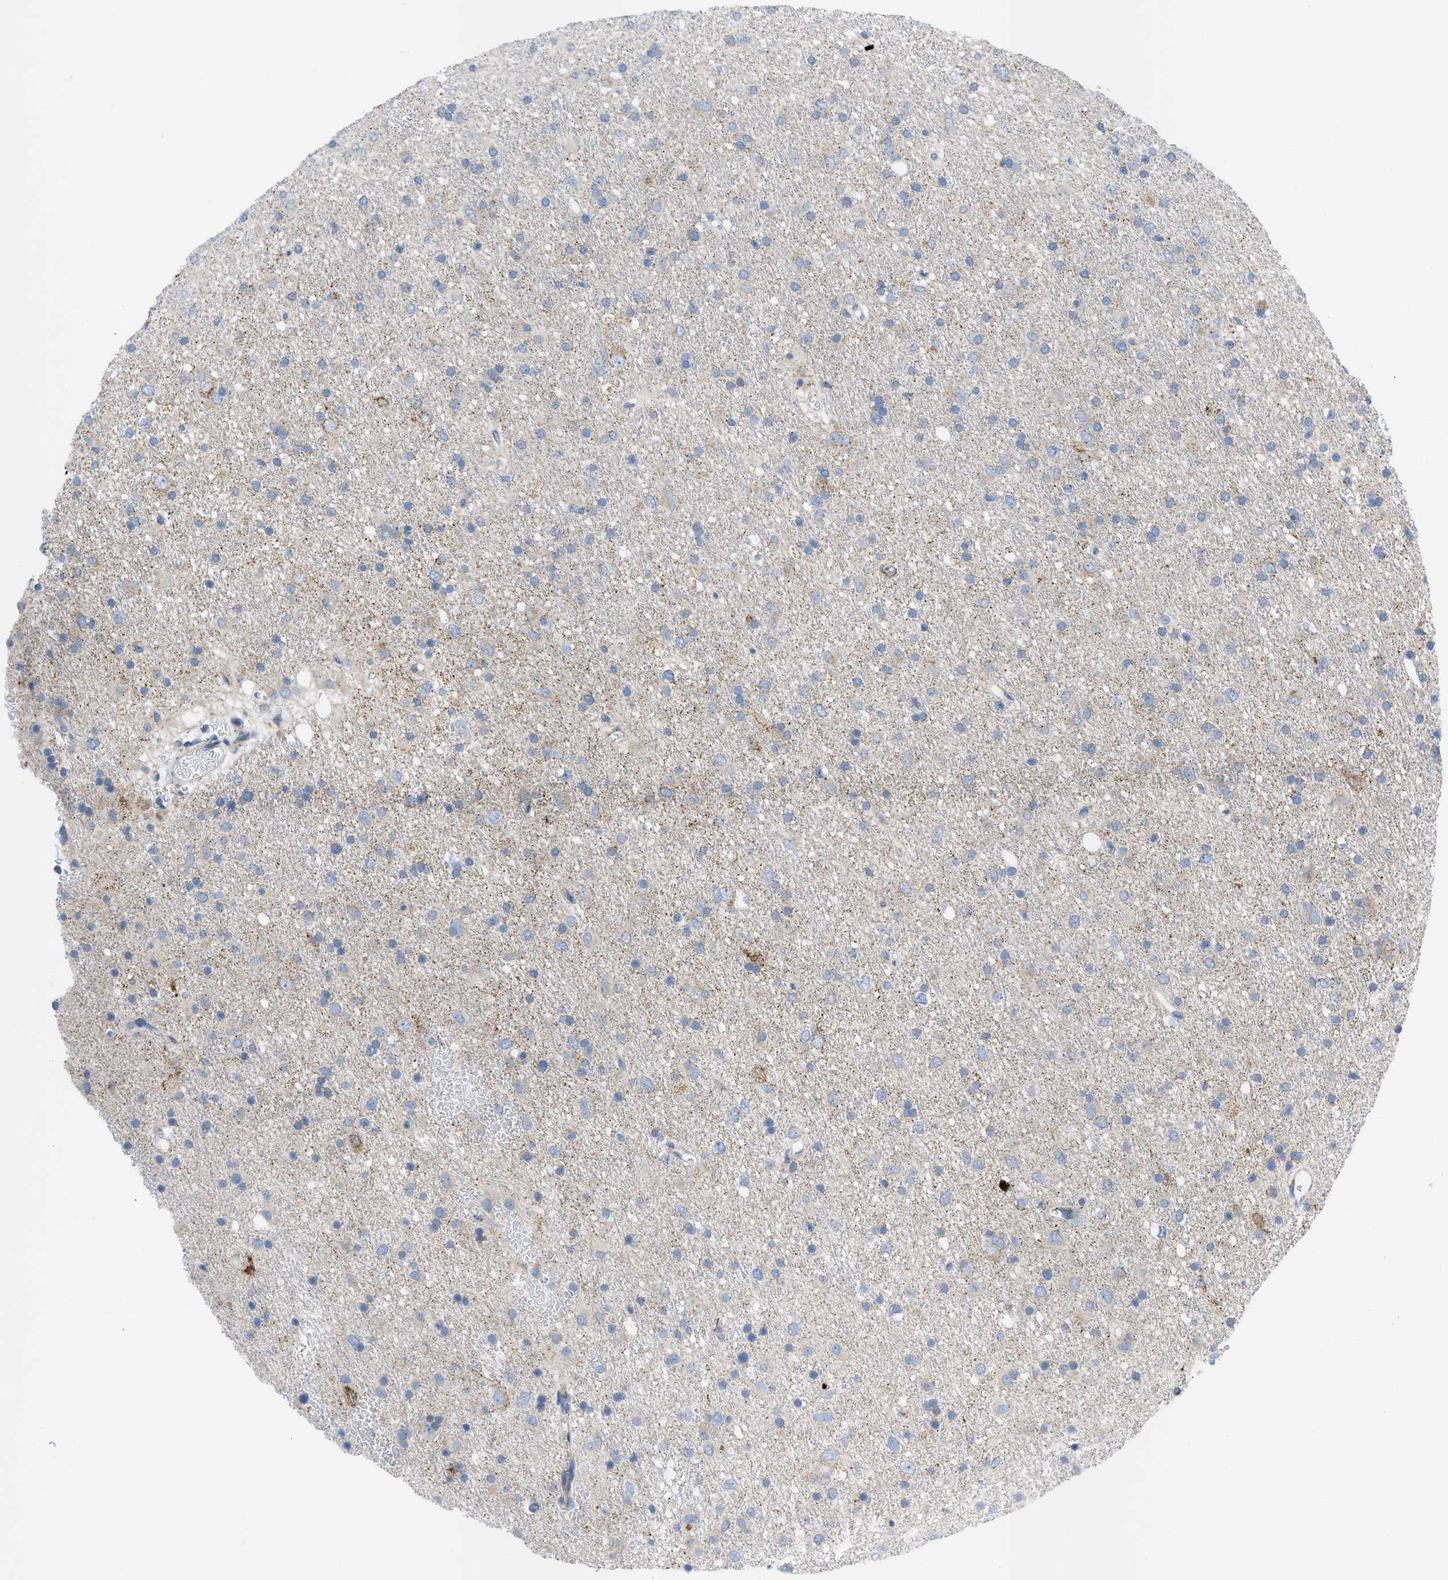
{"staining": {"intensity": "negative", "quantity": "none", "location": "none"}, "tissue": "glioma", "cell_type": "Tumor cells", "image_type": "cancer", "snomed": [{"axis": "morphology", "description": "Glioma, malignant, Low grade"}, {"axis": "topography", "description": "Brain"}], "caption": "Protein analysis of glioma shows no significant staining in tumor cells.", "gene": "RBBP9", "patient": {"sex": "male", "age": 77}}